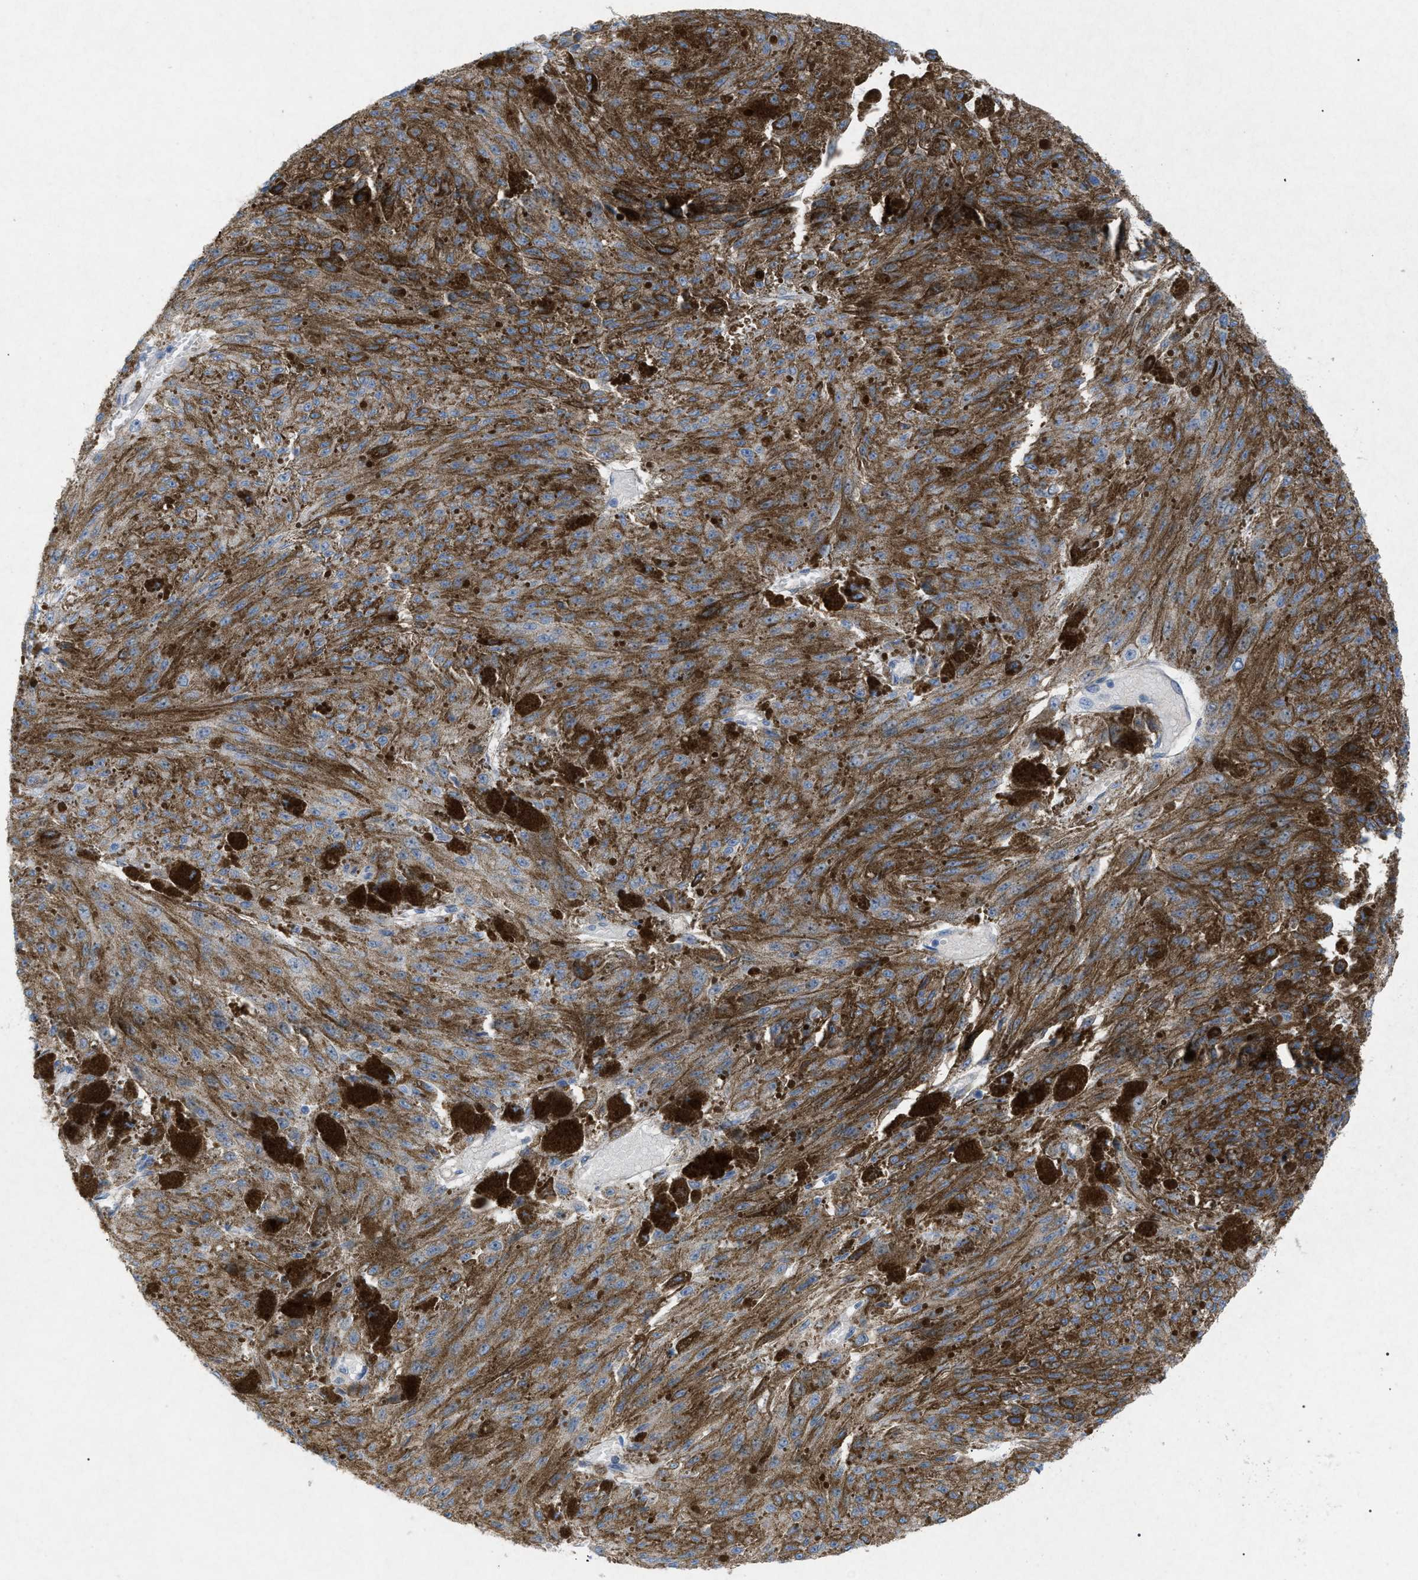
{"staining": {"intensity": "moderate", "quantity": ">75%", "location": "cytoplasmic/membranous"}, "tissue": "melanoma", "cell_type": "Tumor cells", "image_type": "cancer", "snomed": [{"axis": "morphology", "description": "Malignant melanoma, NOS"}, {"axis": "topography", "description": "Other"}], "caption": "Immunohistochemistry (IHC) photomicrograph of human melanoma stained for a protein (brown), which reveals medium levels of moderate cytoplasmic/membranous expression in about >75% of tumor cells.", "gene": "ADAMTS1", "patient": {"sex": "male", "age": 79}}